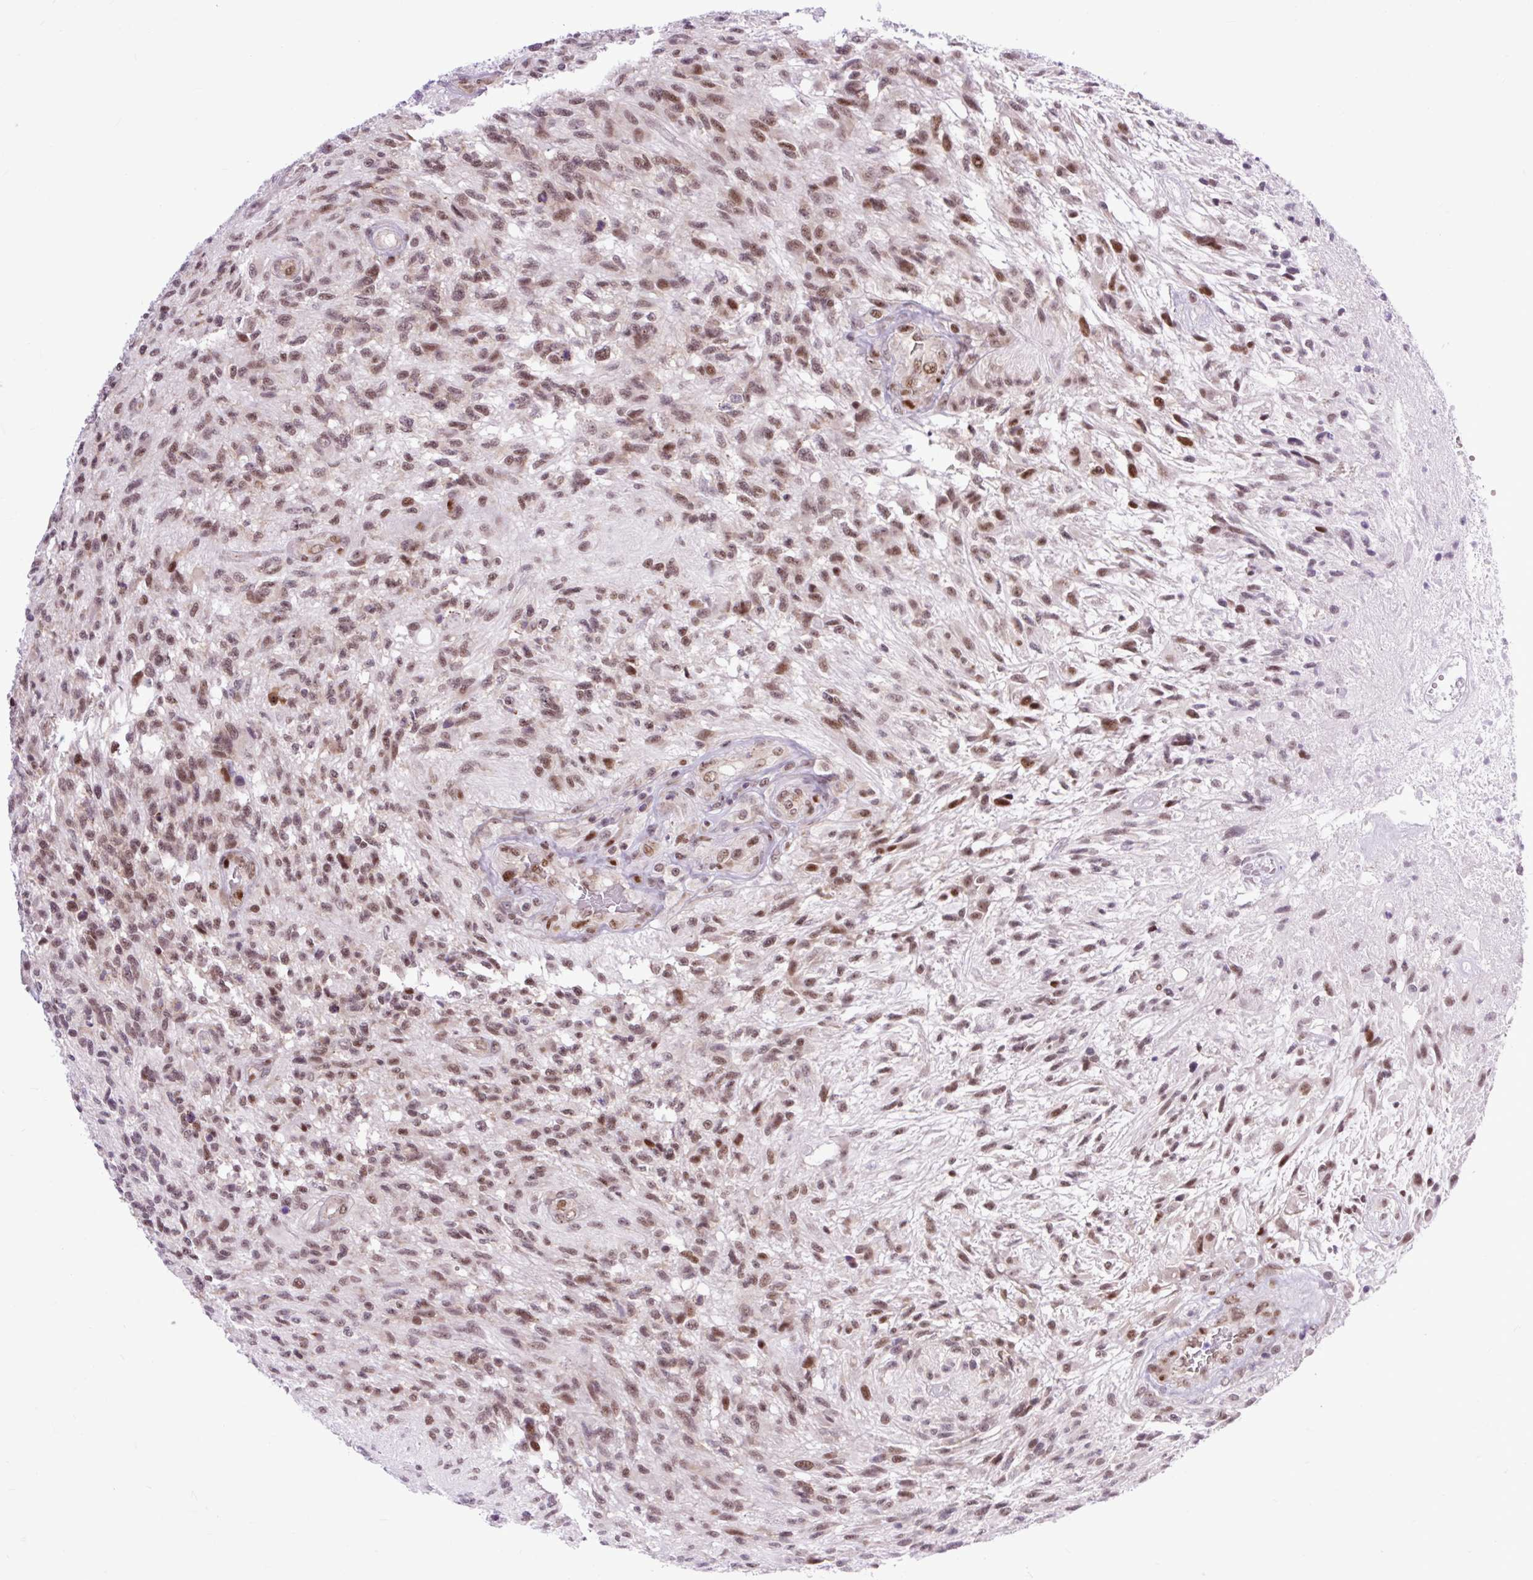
{"staining": {"intensity": "moderate", "quantity": ">75%", "location": "nuclear"}, "tissue": "glioma", "cell_type": "Tumor cells", "image_type": "cancer", "snomed": [{"axis": "morphology", "description": "Glioma, malignant, High grade"}, {"axis": "topography", "description": "Brain"}], "caption": "Protein positivity by immunohistochemistry demonstrates moderate nuclear staining in approximately >75% of tumor cells in malignant glioma (high-grade). (IHC, brightfield microscopy, high magnification).", "gene": "CLK2", "patient": {"sex": "male", "age": 56}}